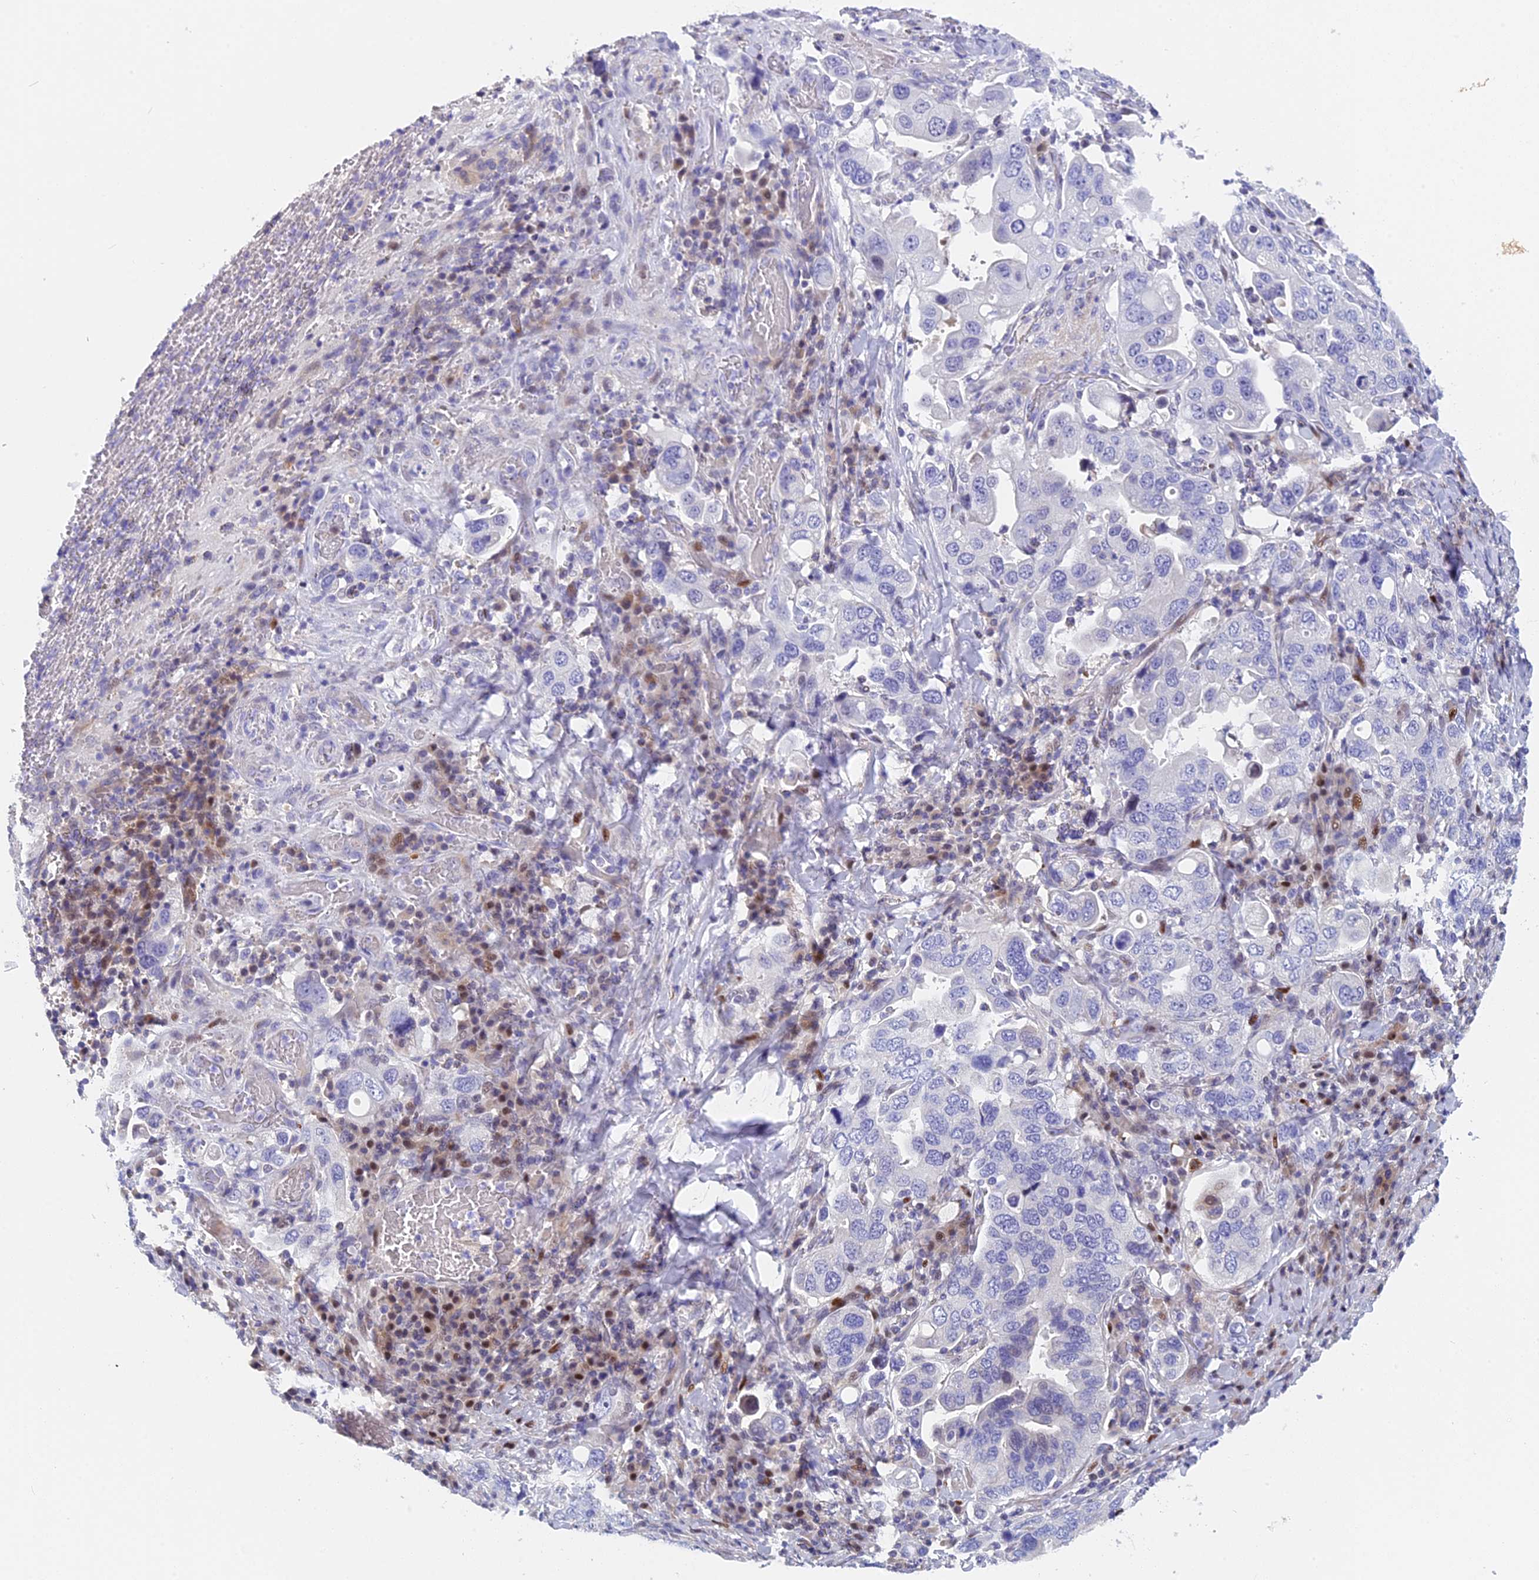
{"staining": {"intensity": "negative", "quantity": "none", "location": "none"}, "tissue": "stomach cancer", "cell_type": "Tumor cells", "image_type": "cancer", "snomed": [{"axis": "morphology", "description": "Adenocarcinoma, NOS"}, {"axis": "topography", "description": "Stomach, upper"}], "caption": "Tumor cells are negative for brown protein staining in stomach cancer (adenocarcinoma).", "gene": "NKPD1", "patient": {"sex": "male", "age": 62}}